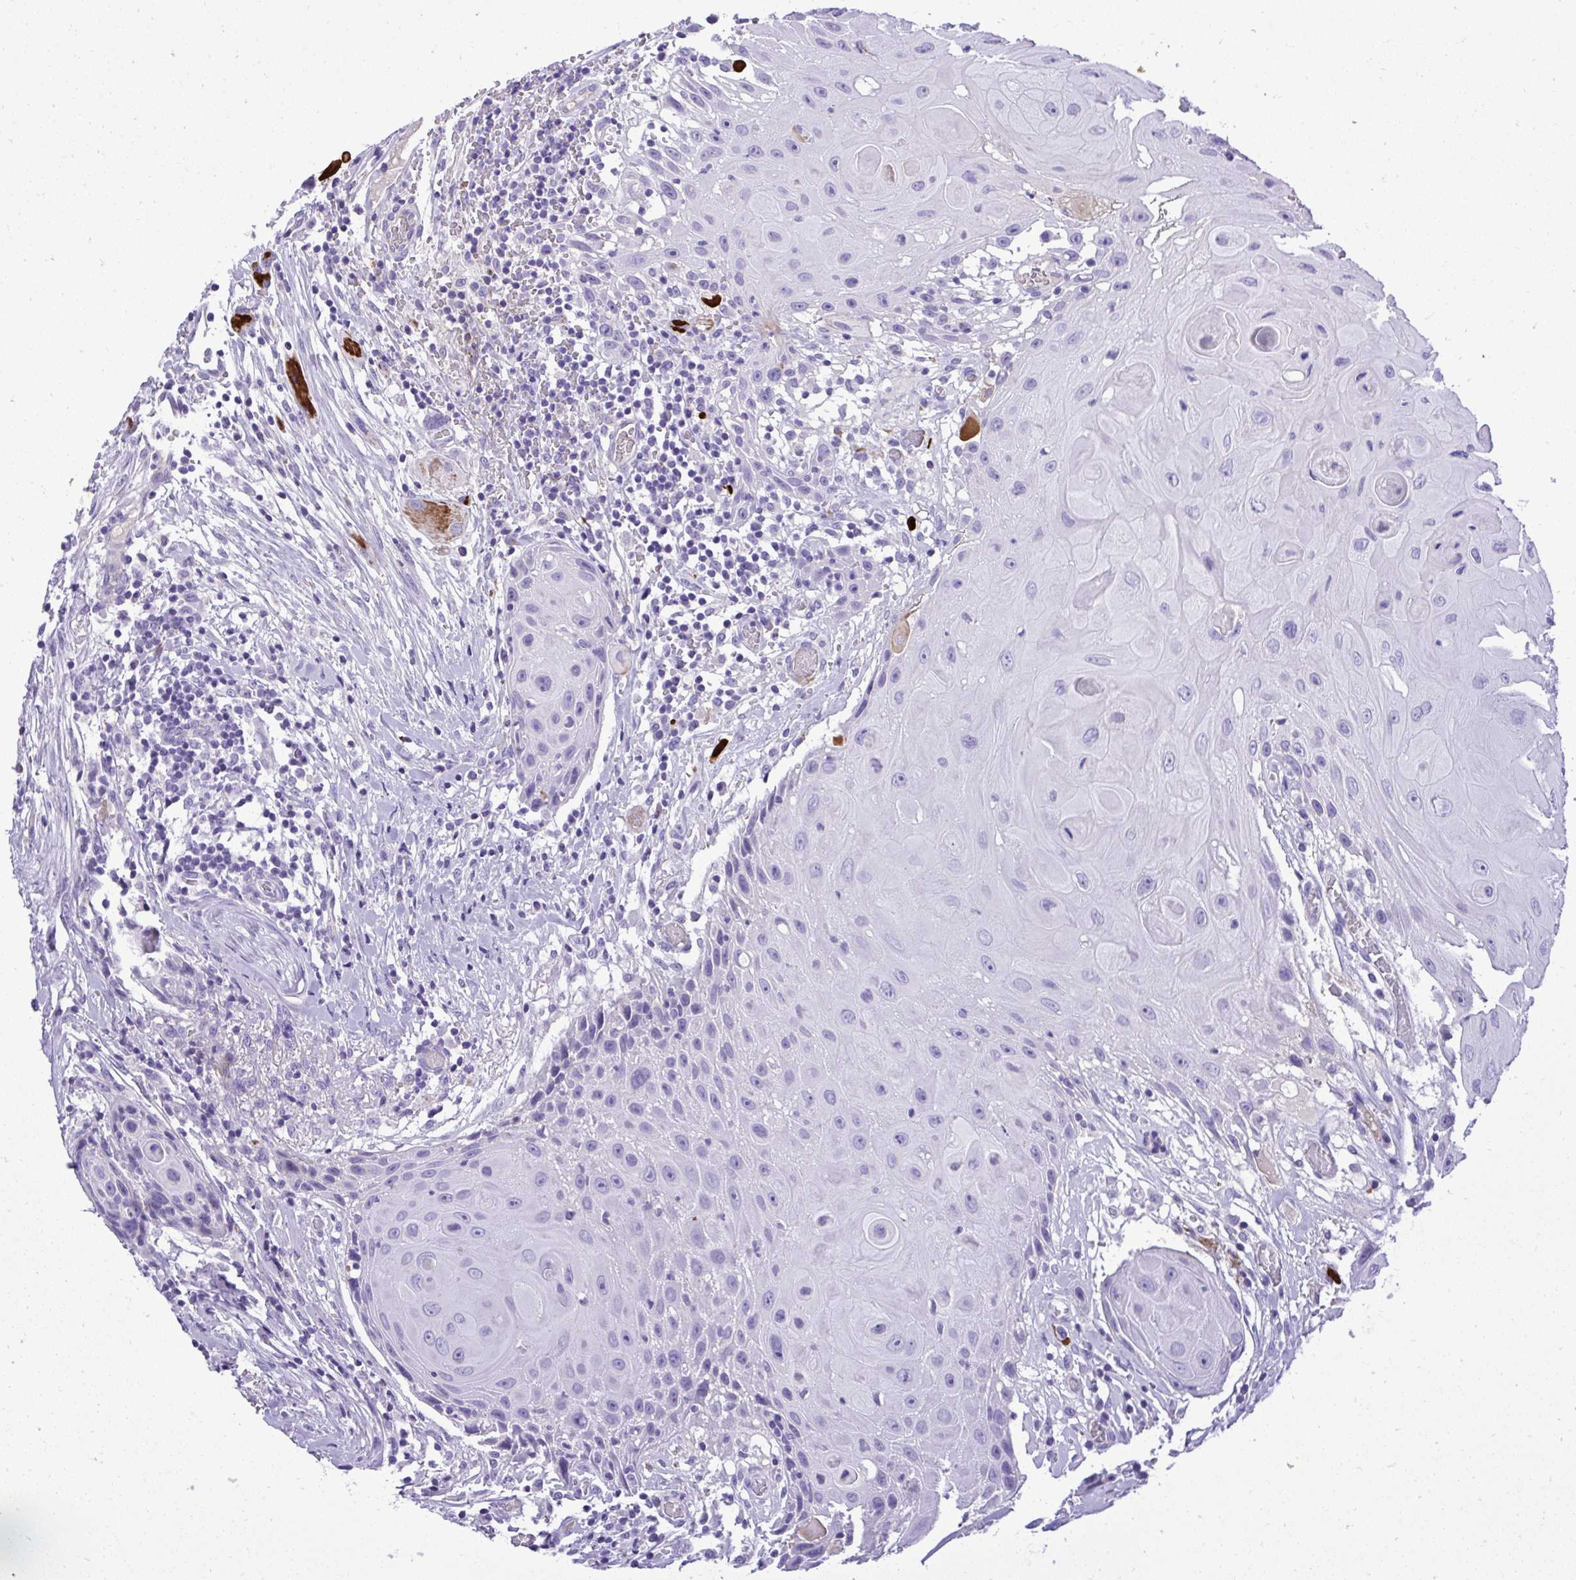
{"staining": {"intensity": "negative", "quantity": "none", "location": "none"}, "tissue": "head and neck cancer", "cell_type": "Tumor cells", "image_type": "cancer", "snomed": [{"axis": "morphology", "description": "Squamous cell carcinoma, NOS"}, {"axis": "topography", "description": "Oral tissue"}, {"axis": "topography", "description": "Head-Neck"}], "caption": "IHC photomicrograph of neoplastic tissue: human head and neck squamous cell carcinoma stained with DAB (3,3'-diaminobenzidine) displays no significant protein staining in tumor cells. (Brightfield microscopy of DAB immunohistochemistry (IHC) at high magnification).", "gene": "ST6GALNAC3", "patient": {"sex": "male", "age": 49}}